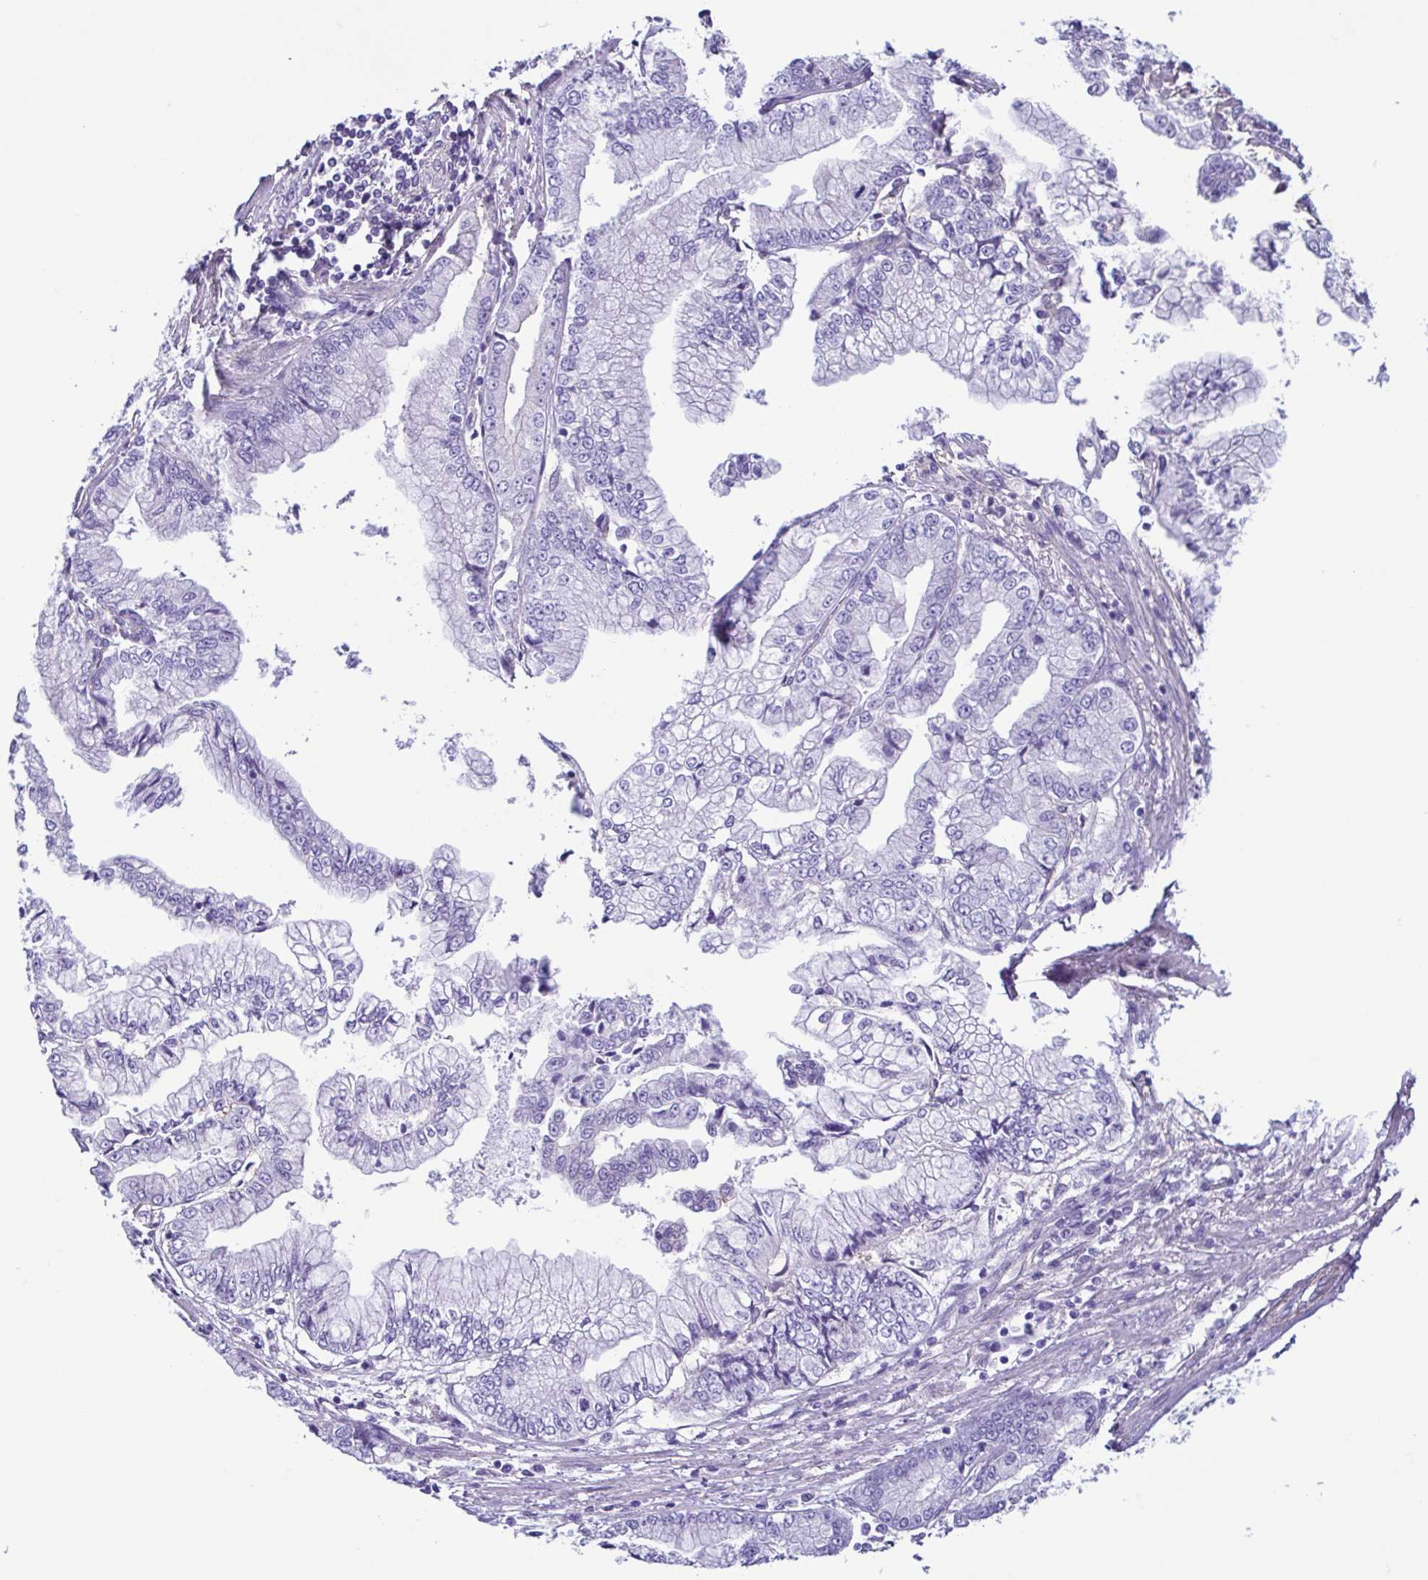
{"staining": {"intensity": "negative", "quantity": "none", "location": "none"}, "tissue": "stomach cancer", "cell_type": "Tumor cells", "image_type": "cancer", "snomed": [{"axis": "morphology", "description": "Adenocarcinoma, NOS"}, {"axis": "topography", "description": "Stomach, upper"}], "caption": "This is a image of immunohistochemistry staining of adenocarcinoma (stomach), which shows no expression in tumor cells. Brightfield microscopy of immunohistochemistry stained with DAB (brown) and hematoxylin (blue), captured at high magnification.", "gene": "CYP11B1", "patient": {"sex": "female", "age": 74}}